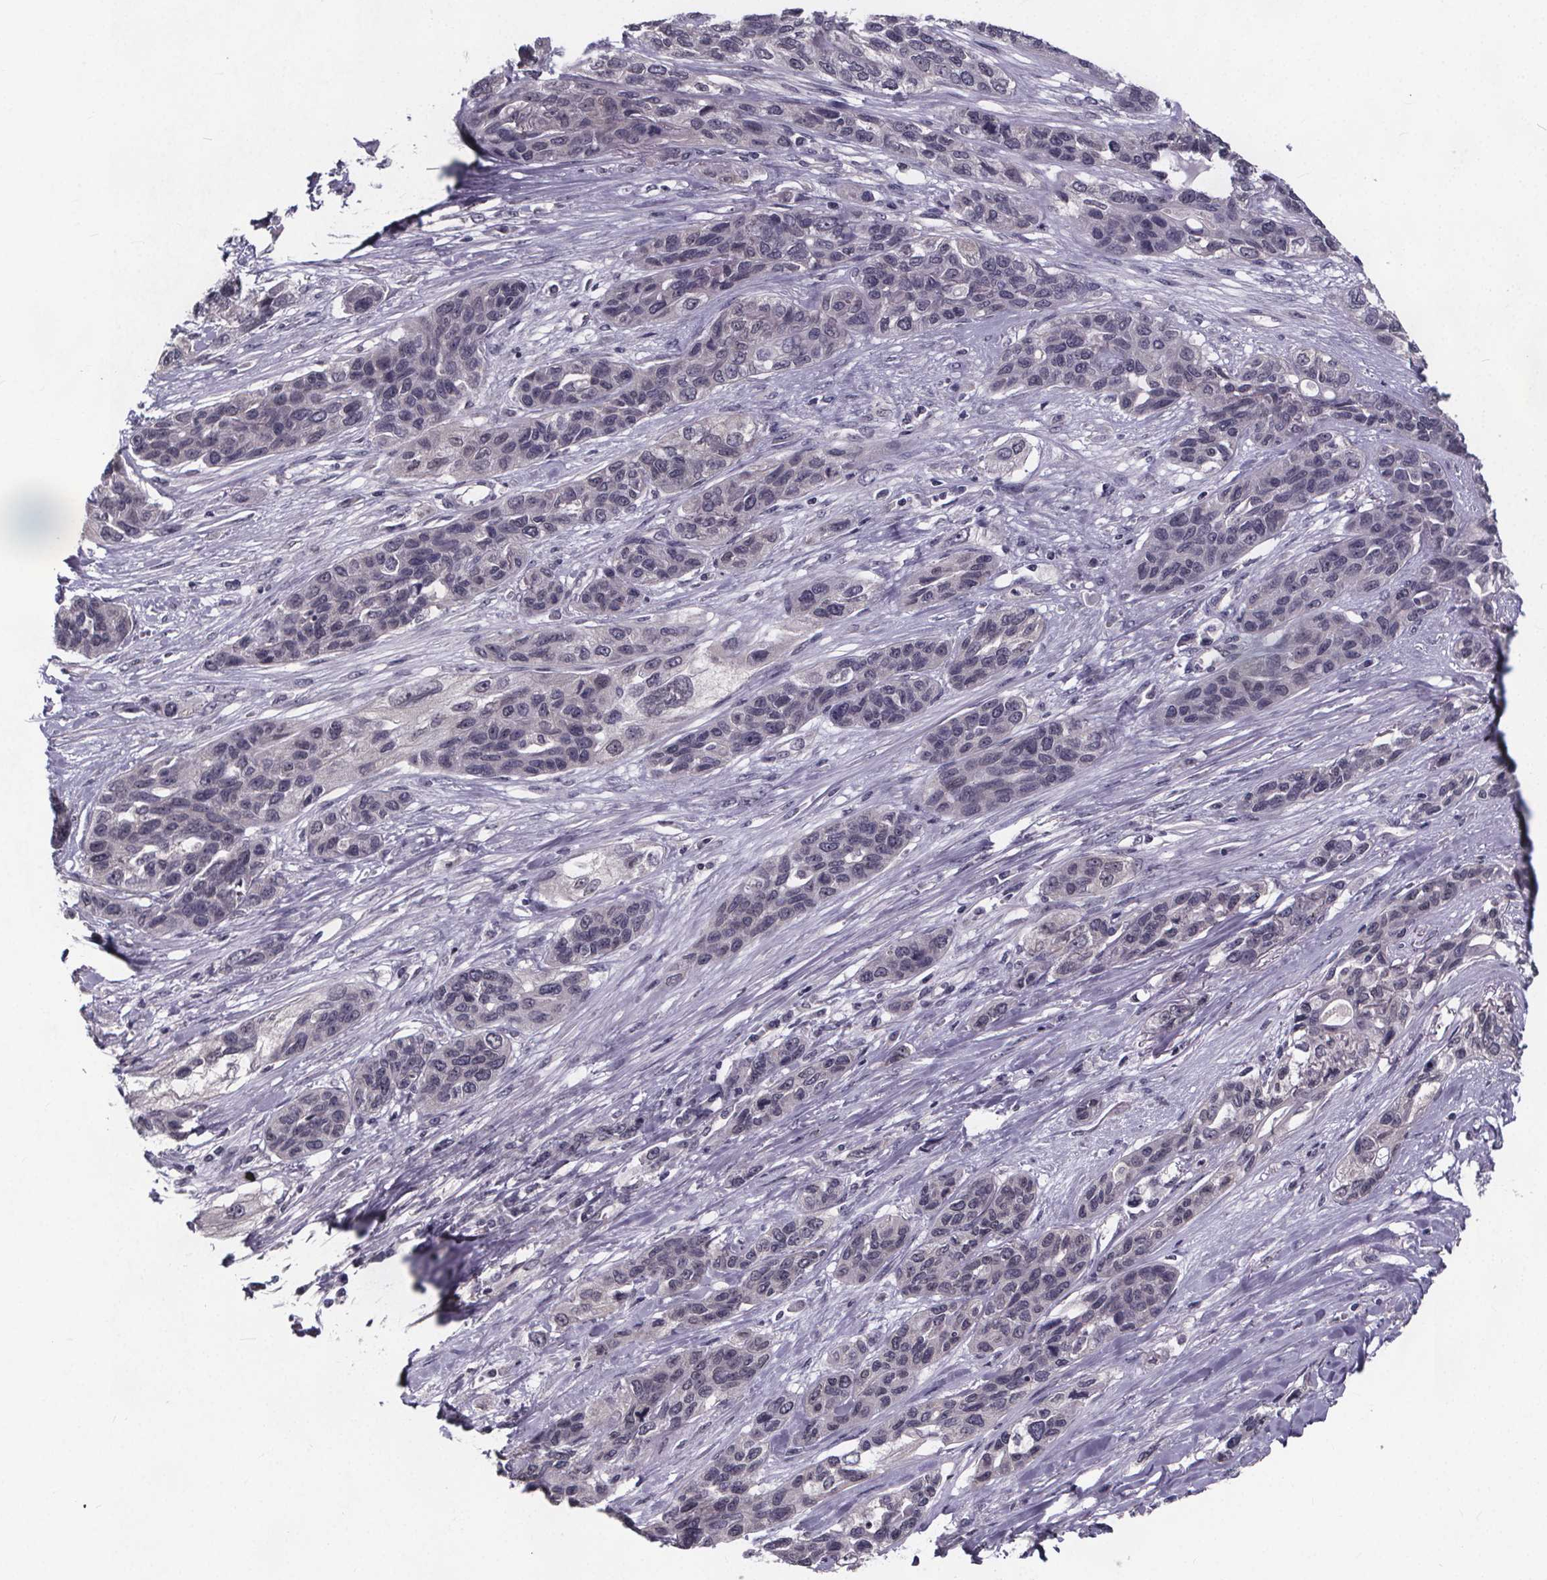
{"staining": {"intensity": "negative", "quantity": "none", "location": "none"}, "tissue": "lung cancer", "cell_type": "Tumor cells", "image_type": "cancer", "snomed": [{"axis": "morphology", "description": "Squamous cell carcinoma, NOS"}, {"axis": "topography", "description": "Lung"}], "caption": "Lung cancer (squamous cell carcinoma) was stained to show a protein in brown. There is no significant staining in tumor cells. (IHC, brightfield microscopy, high magnification).", "gene": "FAM181B", "patient": {"sex": "female", "age": 70}}